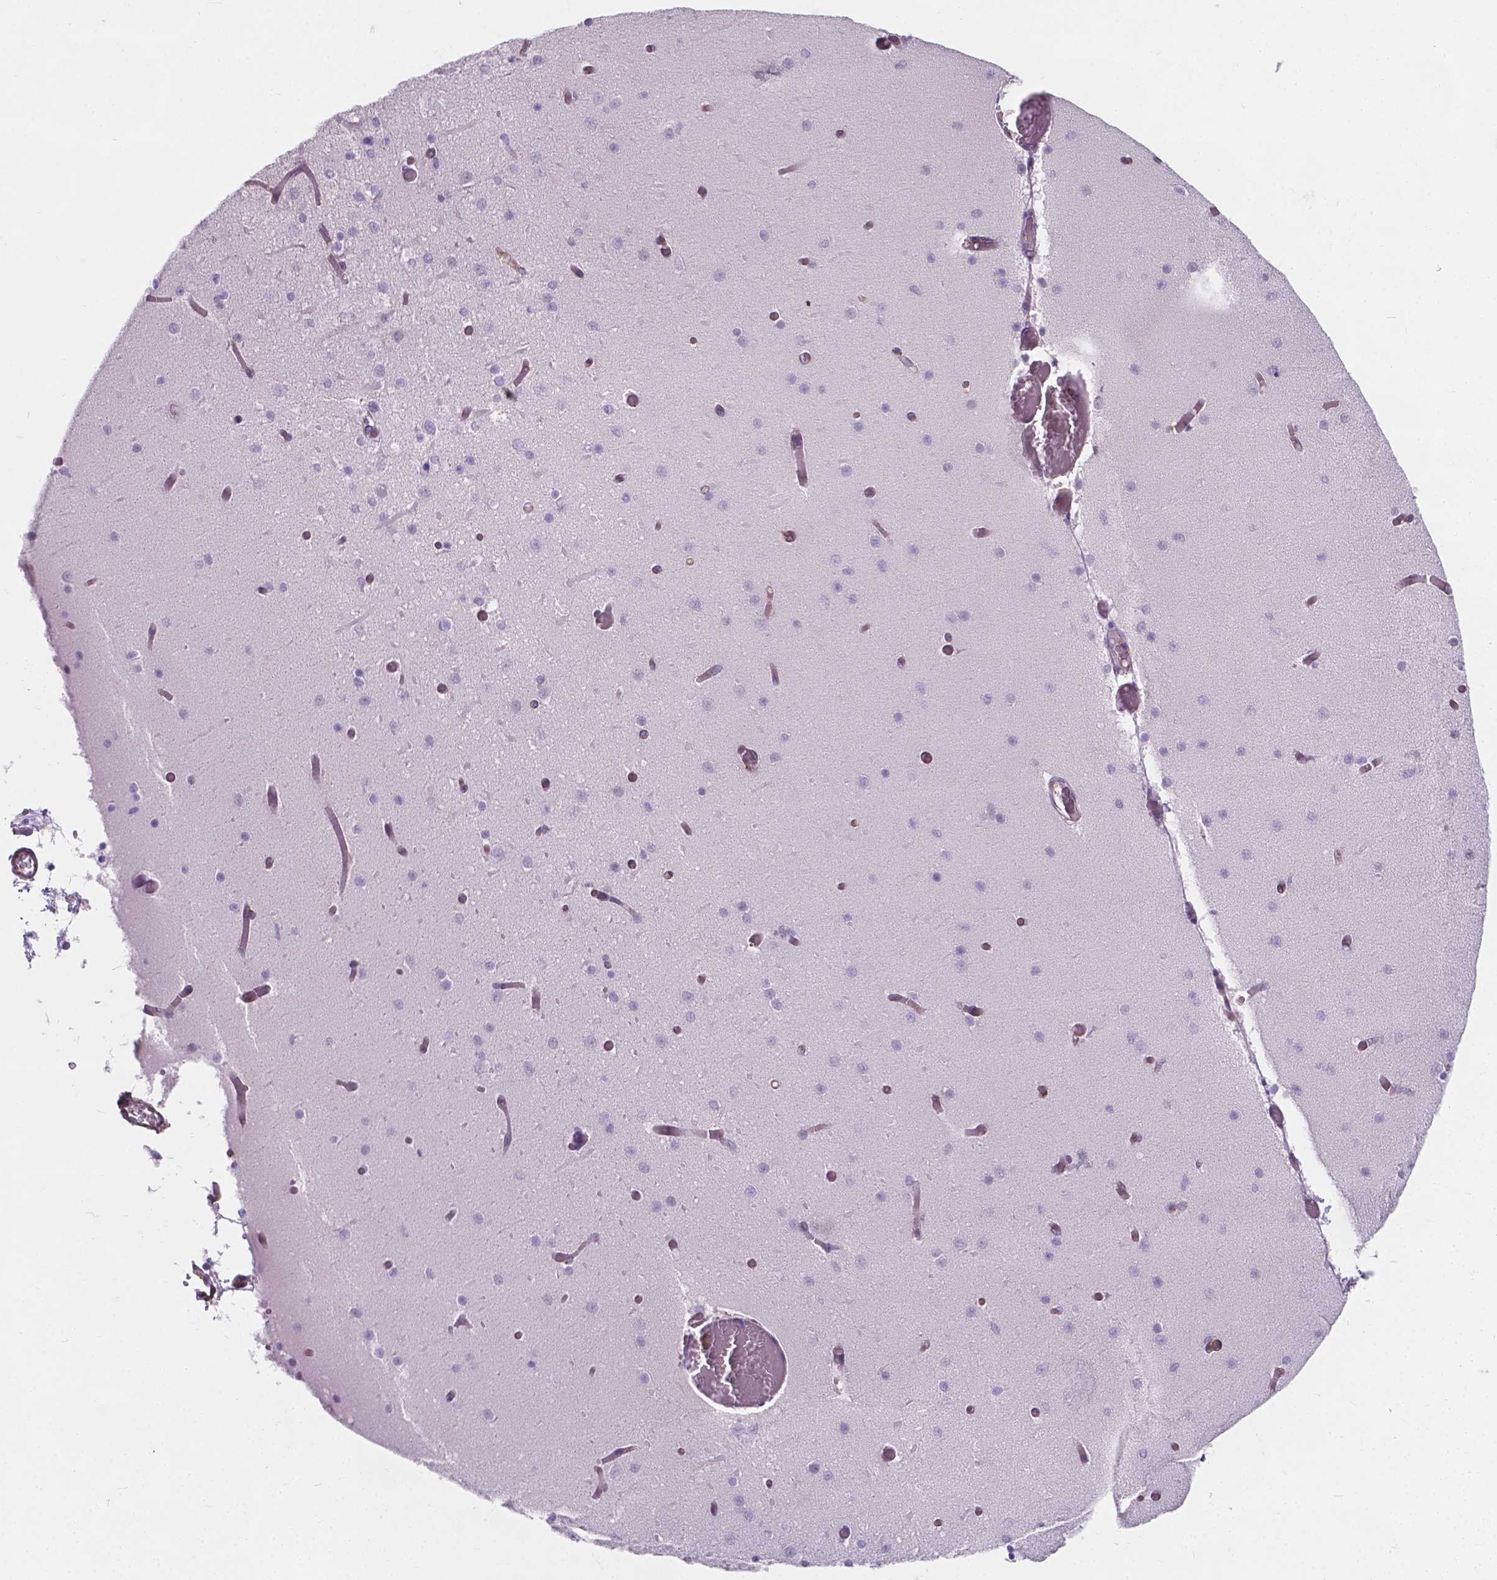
{"staining": {"intensity": "negative", "quantity": "none", "location": "none"}, "tissue": "cerebellum", "cell_type": "Cells in granular layer", "image_type": "normal", "snomed": [{"axis": "morphology", "description": "Normal tissue, NOS"}, {"axis": "topography", "description": "Cerebellum"}], "caption": "DAB immunohistochemical staining of unremarkable cerebellum shows no significant staining in cells in granular layer. (IHC, brightfield microscopy, high magnification).", "gene": "KIAA0040", "patient": {"sex": "female", "age": 28}}